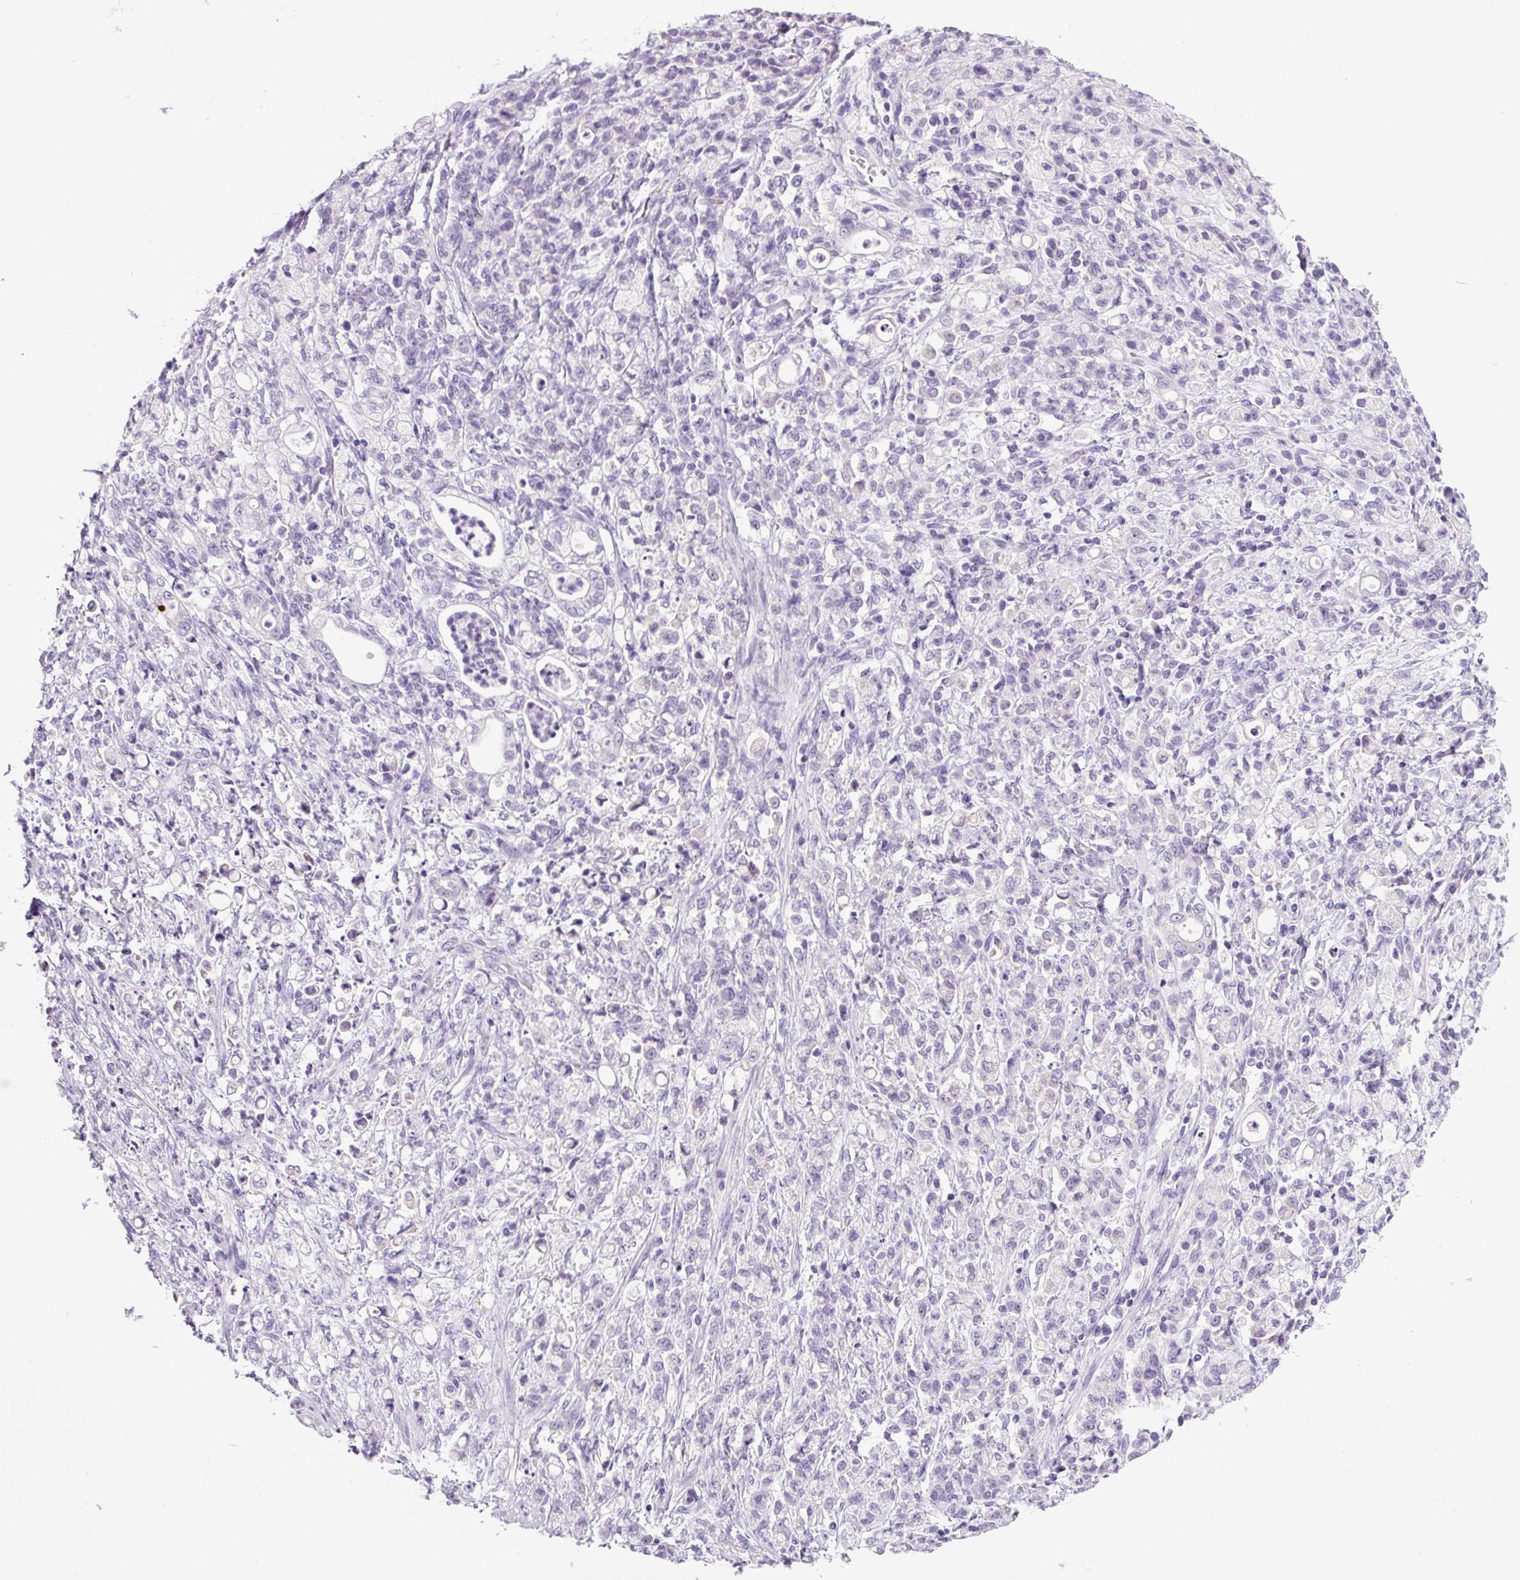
{"staining": {"intensity": "negative", "quantity": "none", "location": "none"}, "tissue": "stomach cancer", "cell_type": "Tumor cells", "image_type": "cancer", "snomed": [{"axis": "morphology", "description": "Adenocarcinoma, NOS"}, {"axis": "topography", "description": "Stomach"}], "caption": "Stomach adenocarcinoma stained for a protein using IHC exhibits no positivity tumor cells.", "gene": "CHGA", "patient": {"sex": "female", "age": 60}}